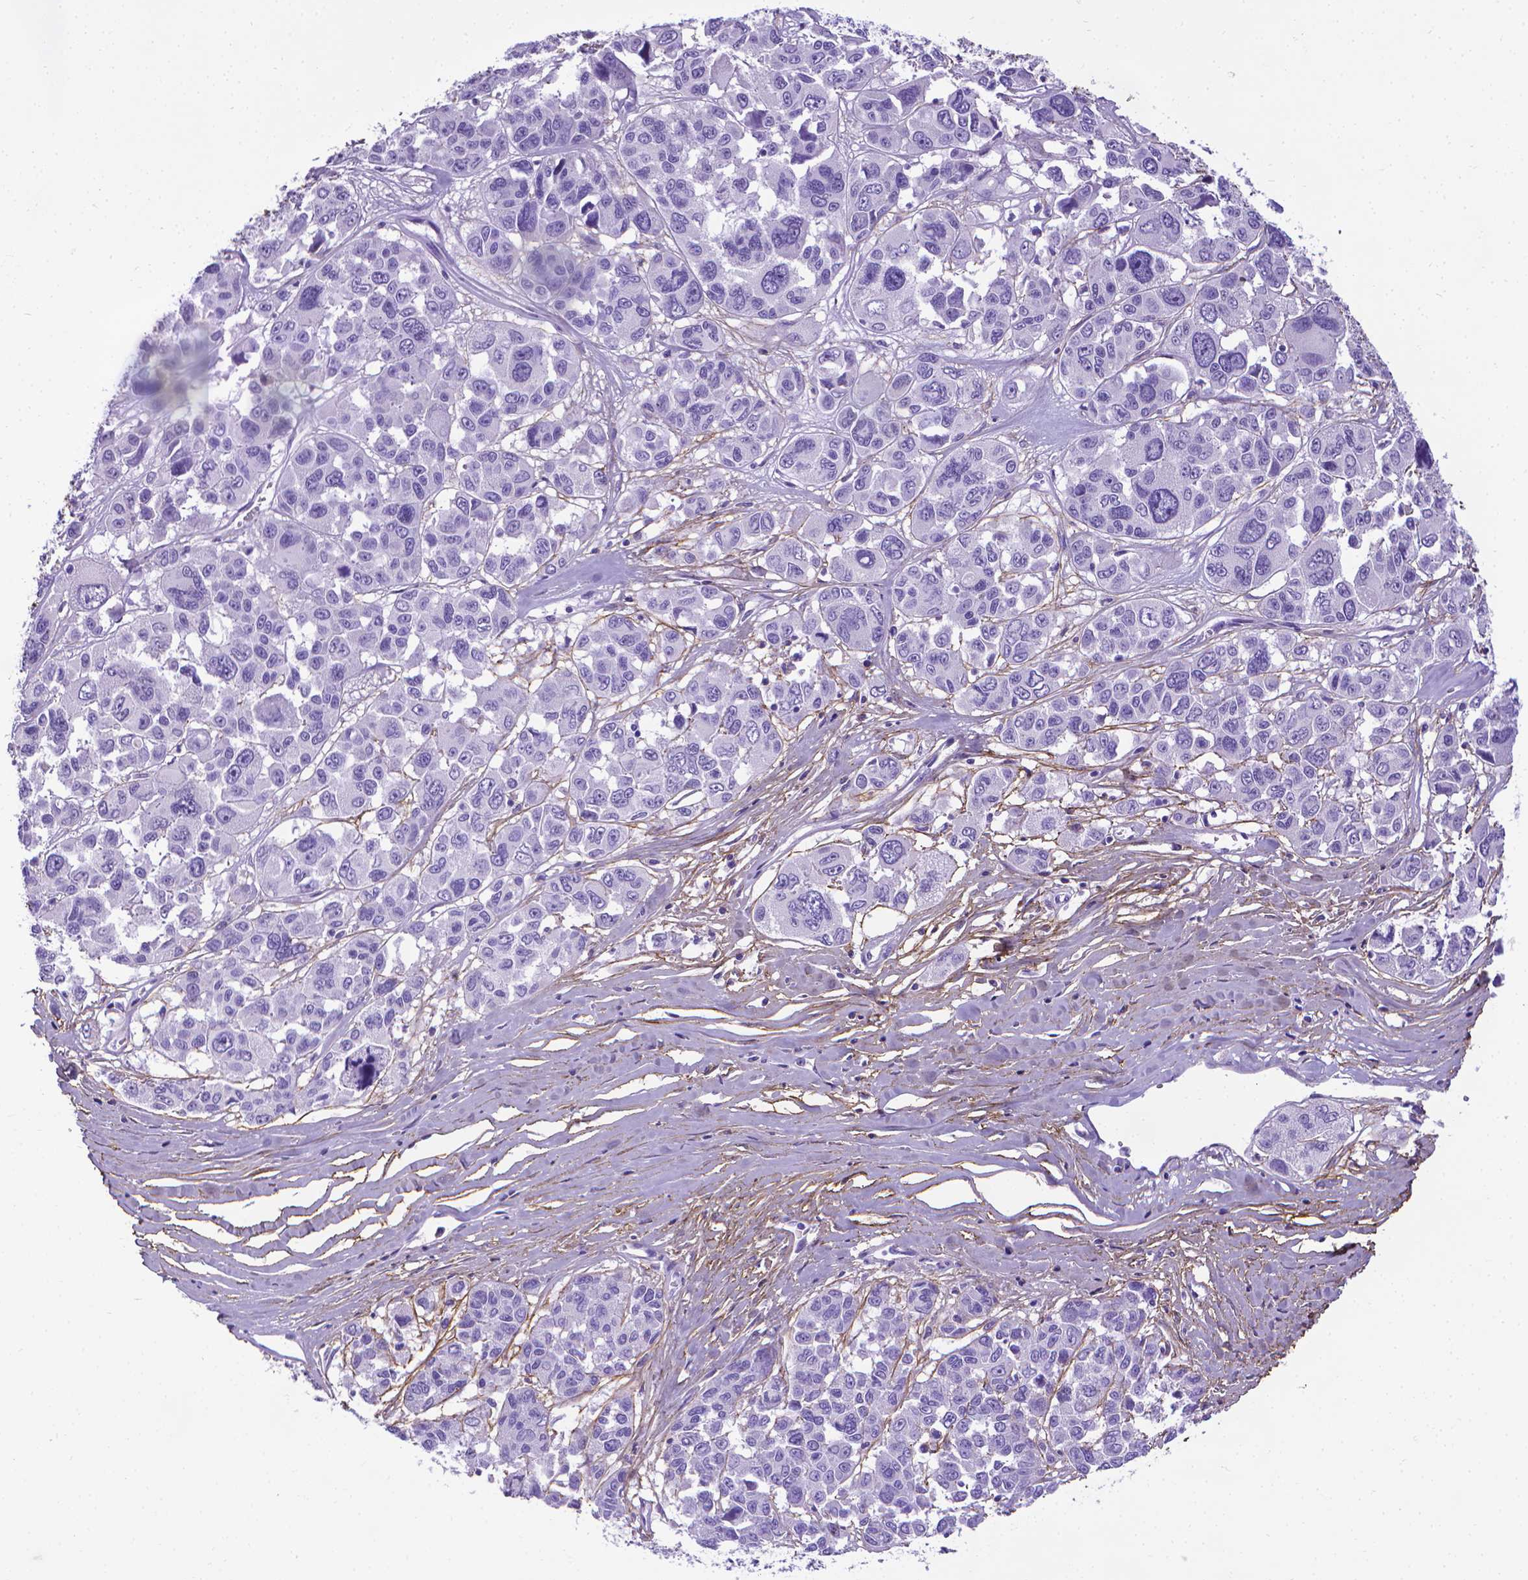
{"staining": {"intensity": "negative", "quantity": "none", "location": "none"}, "tissue": "melanoma", "cell_type": "Tumor cells", "image_type": "cancer", "snomed": [{"axis": "morphology", "description": "Malignant melanoma, NOS"}, {"axis": "topography", "description": "Skin"}], "caption": "The image shows no significant expression in tumor cells of melanoma.", "gene": "MFAP2", "patient": {"sex": "female", "age": 66}}